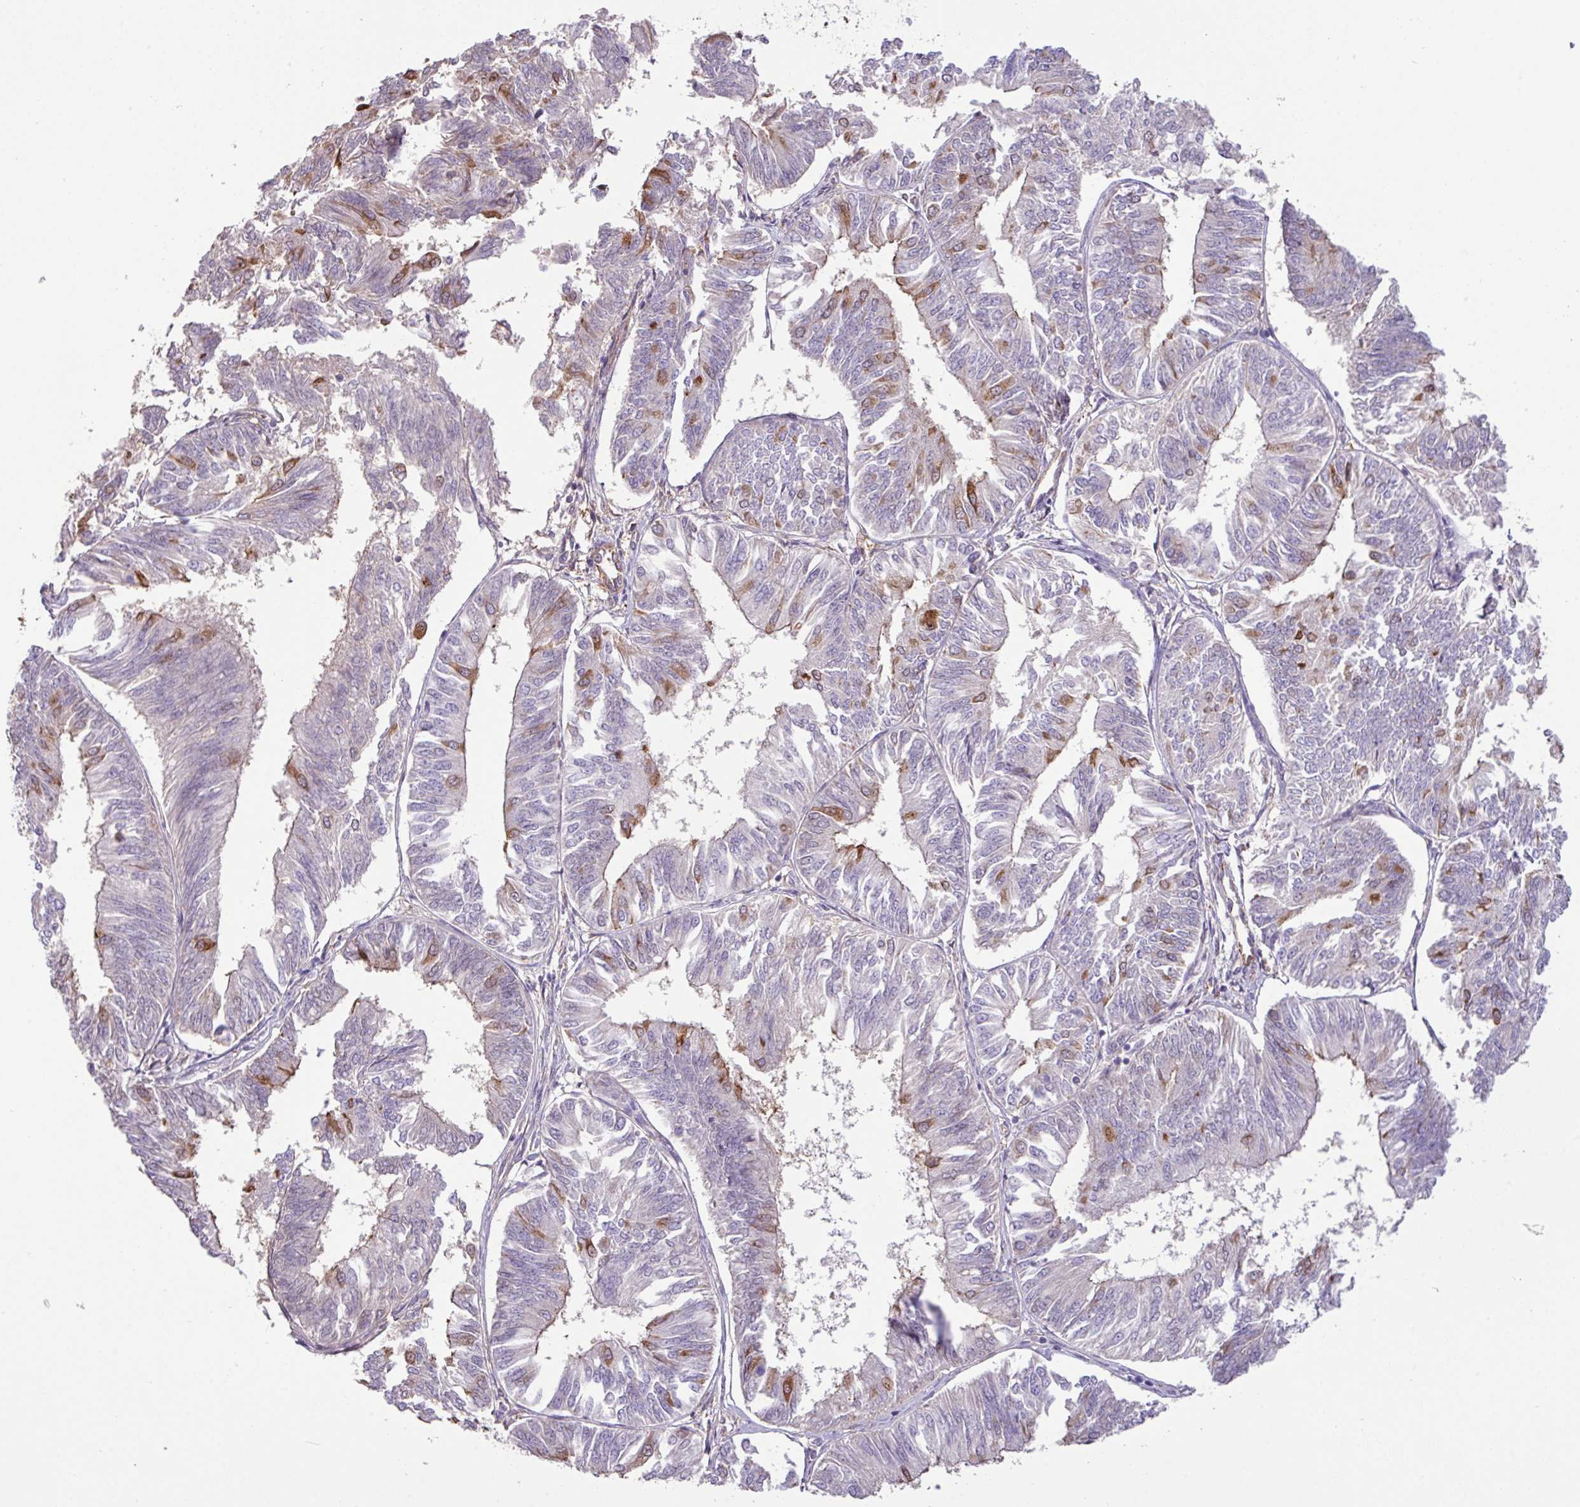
{"staining": {"intensity": "moderate", "quantity": "<25%", "location": "cytoplasmic/membranous"}, "tissue": "endometrial cancer", "cell_type": "Tumor cells", "image_type": "cancer", "snomed": [{"axis": "morphology", "description": "Adenocarcinoma, NOS"}, {"axis": "topography", "description": "Endometrium"}], "caption": "The photomicrograph displays a brown stain indicating the presence of a protein in the cytoplasmic/membranous of tumor cells in endometrial adenocarcinoma.", "gene": "LRRC53", "patient": {"sex": "female", "age": 58}}